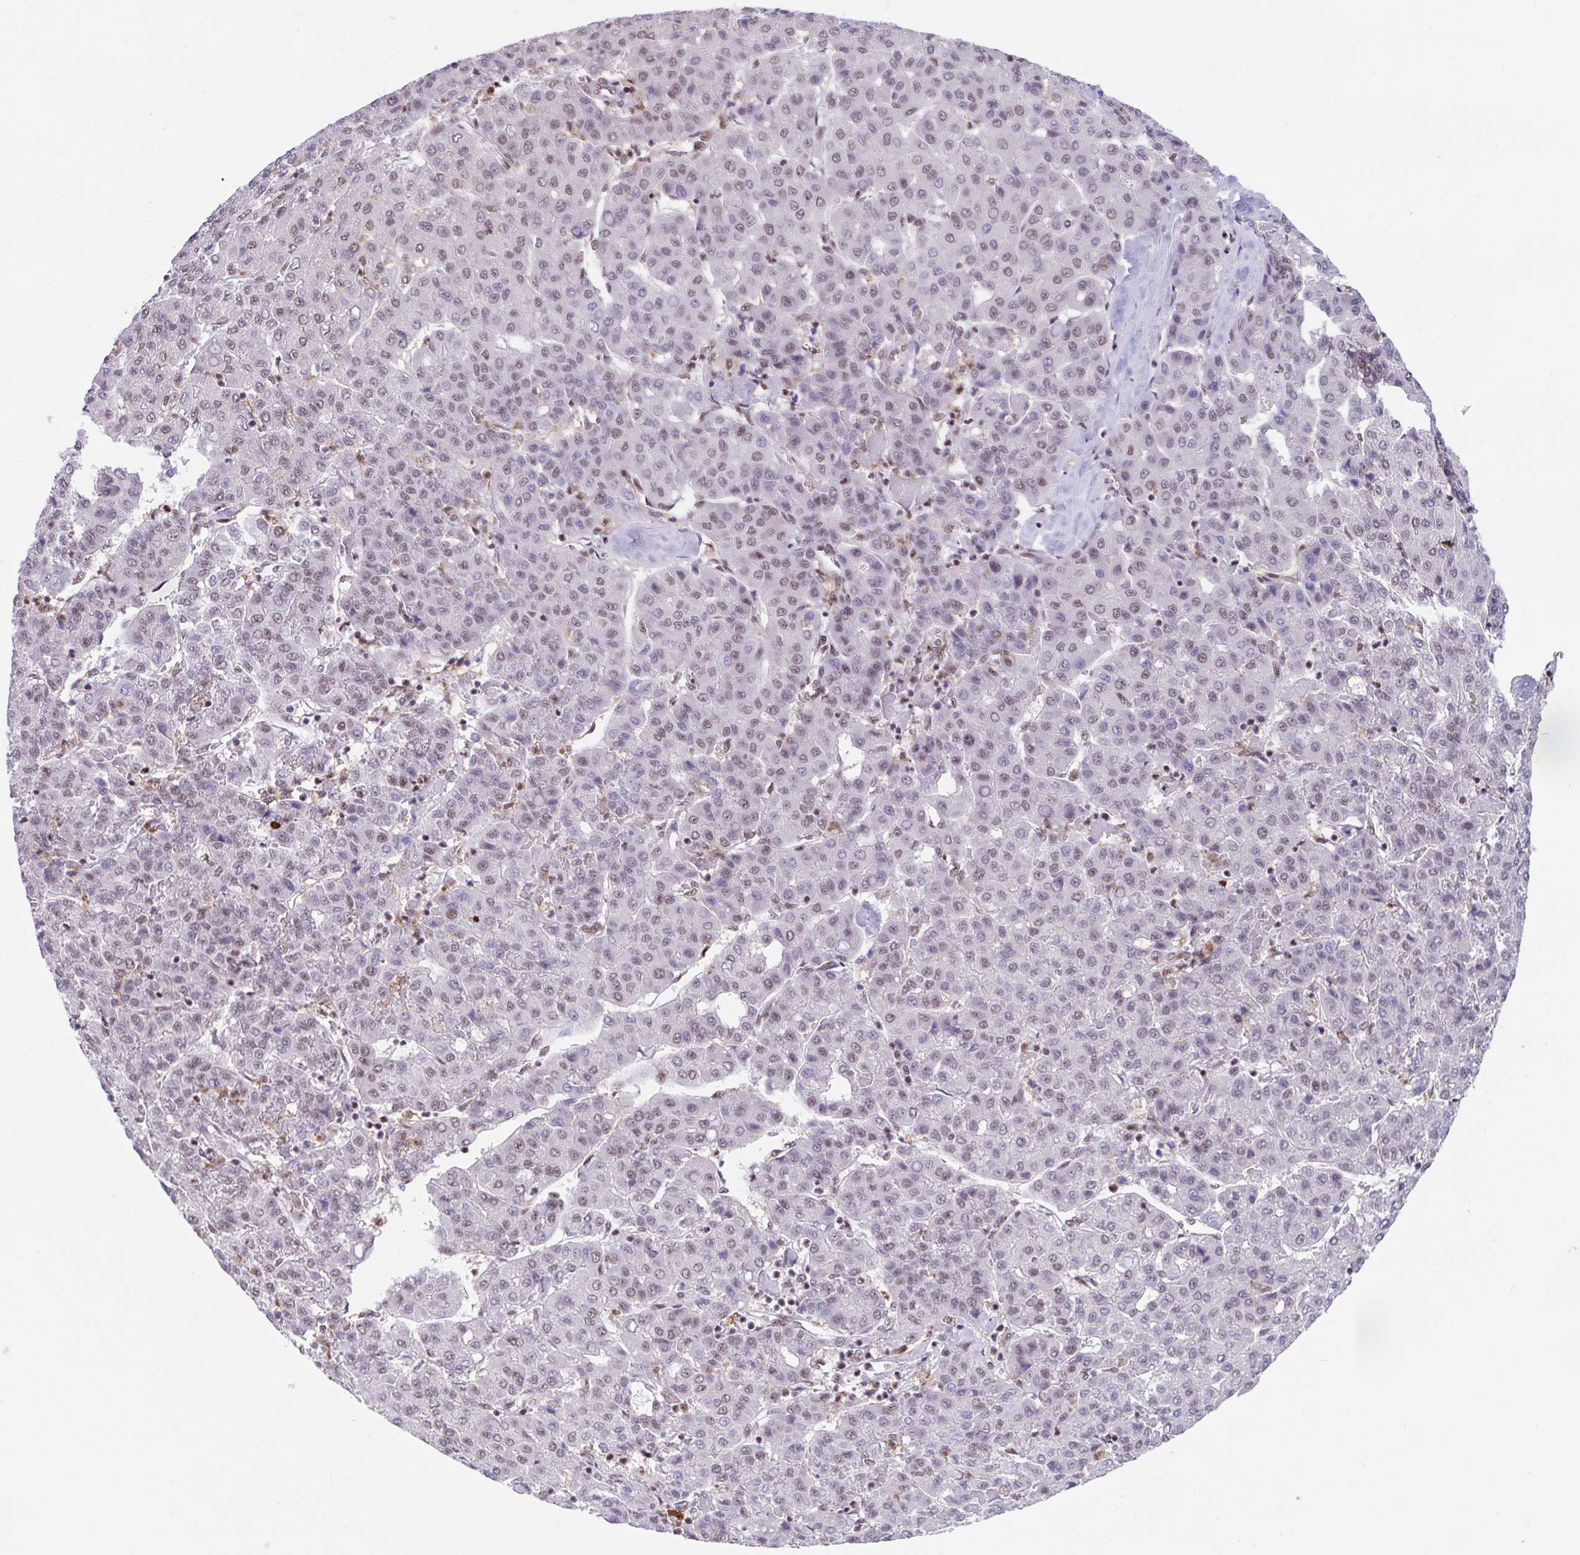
{"staining": {"intensity": "weak", "quantity": "25%-75%", "location": "nuclear"}, "tissue": "liver cancer", "cell_type": "Tumor cells", "image_type": "cancer", "snomed": [{"axis": "morphology", "description": "Carcinoma, Hepatocellular, NOS"}, {"axis": "topography", "description": "Liver"}], "caption": "Immunohistochemistry (IHC) staining of liver hepatocellular carcinoma, which exhibits low levels of weak nuclear expression in about 25%-75% of tumor cells indicating weak nuclear protein expression. The staining was performed using DAB (3,3'-diaminobenzidine) (brown) for protein detection and nuclei were counterstained in hematoxylin (blue).", "gene": "OR6K3", "patient": {"sex": "male", "age": 65}}